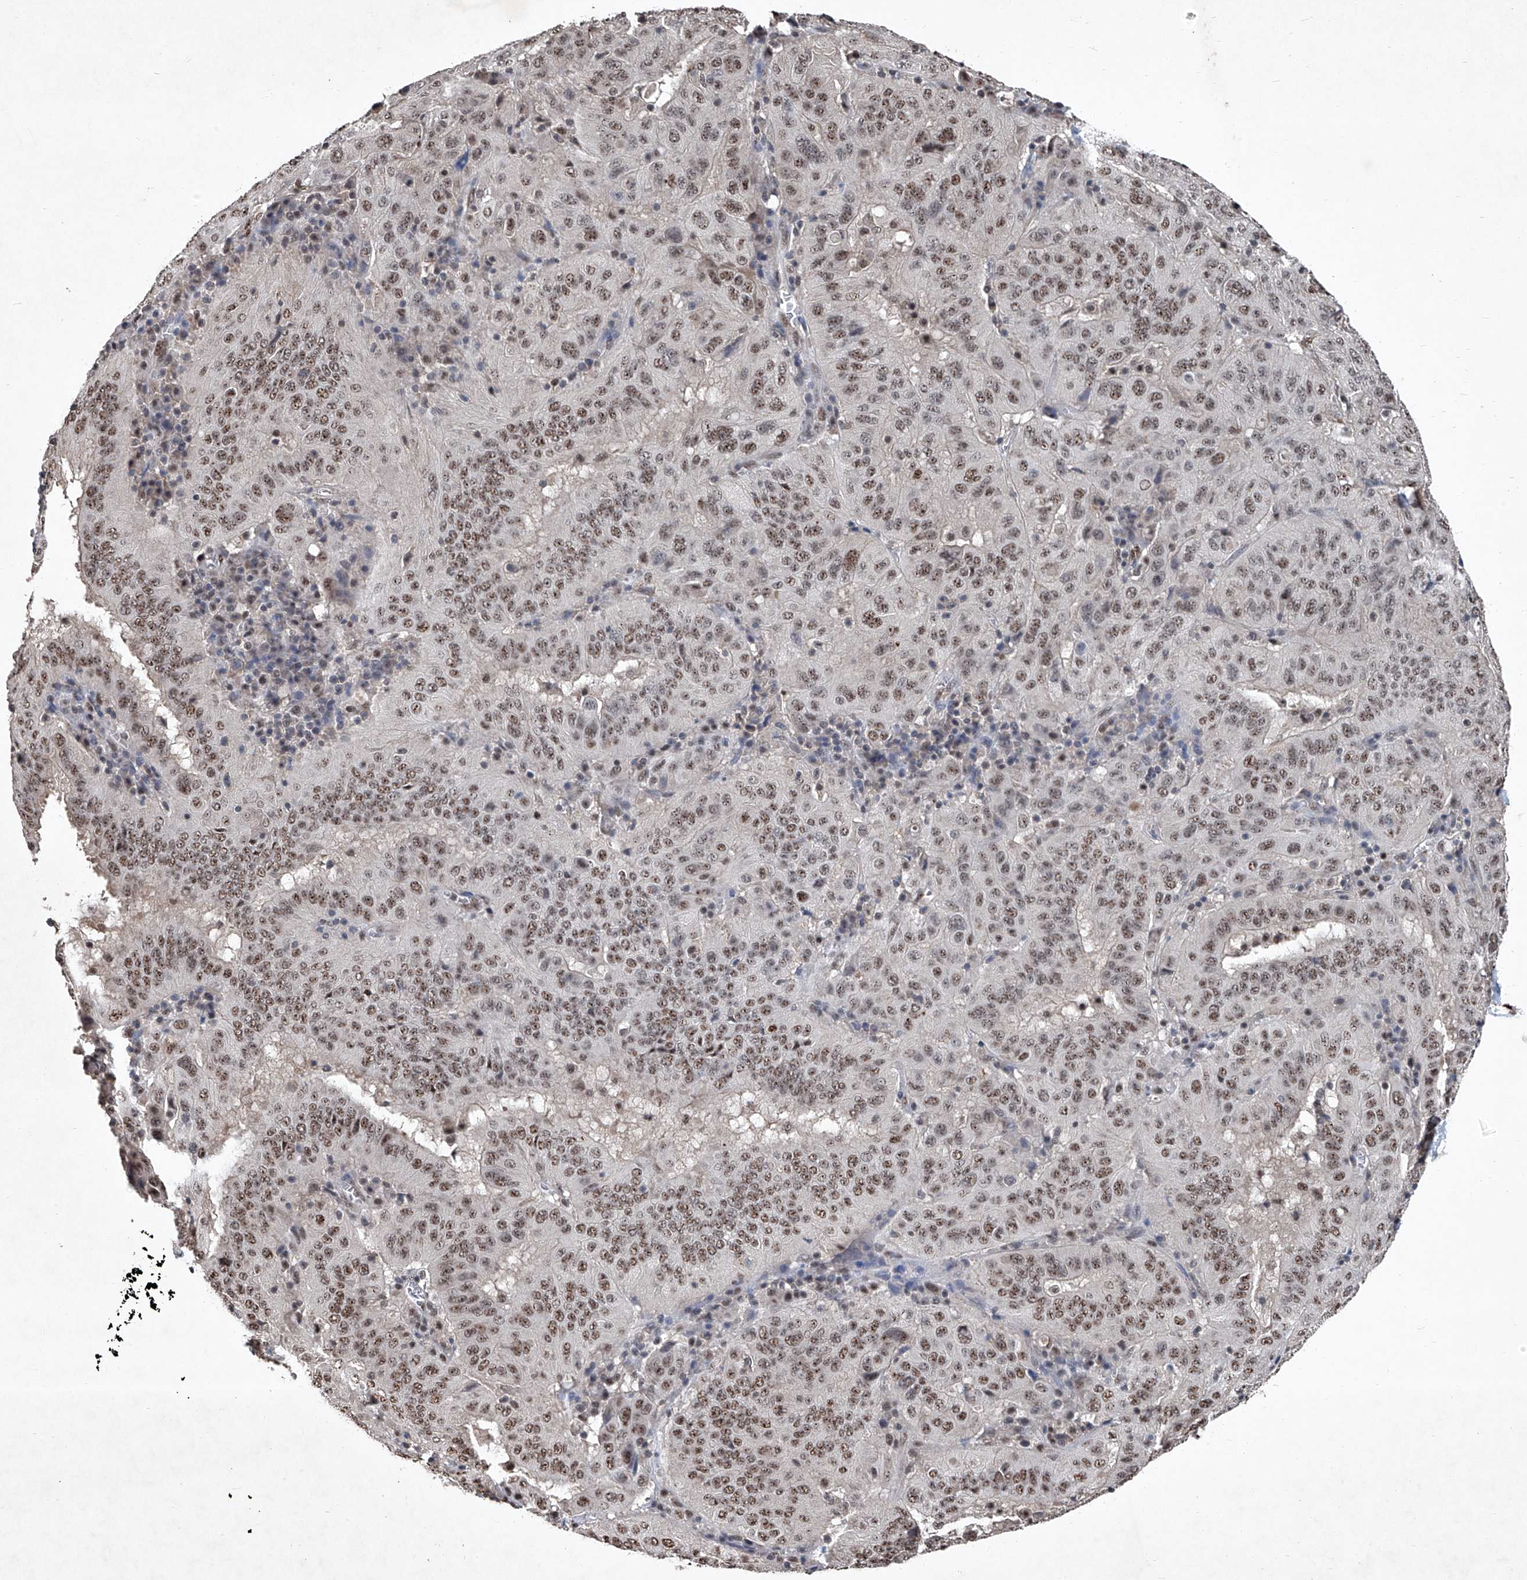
{"staining": {"intensity": "moderate", "quantity": ">75%", "location": "nuclear"}, "tissue": "pancreatic cancer", "cell_type": "Tumor cells", "image_type": "cancer", "snomed": [{"axis": "morphology", "description": "Adenocarcinoma, NOS"}, {"axis": "topography", "description": "Pancreas"}], "caption": "This histopathology image shows pancreatic adenocarcinoma stained with IHC to label a protein in brown. The nuclear of tumor cells show moderate positivity for the protein. Nuclei are counter-stained blue.", "gene": "DDX39B", "patient": {"sex": "male", "age": 63}}